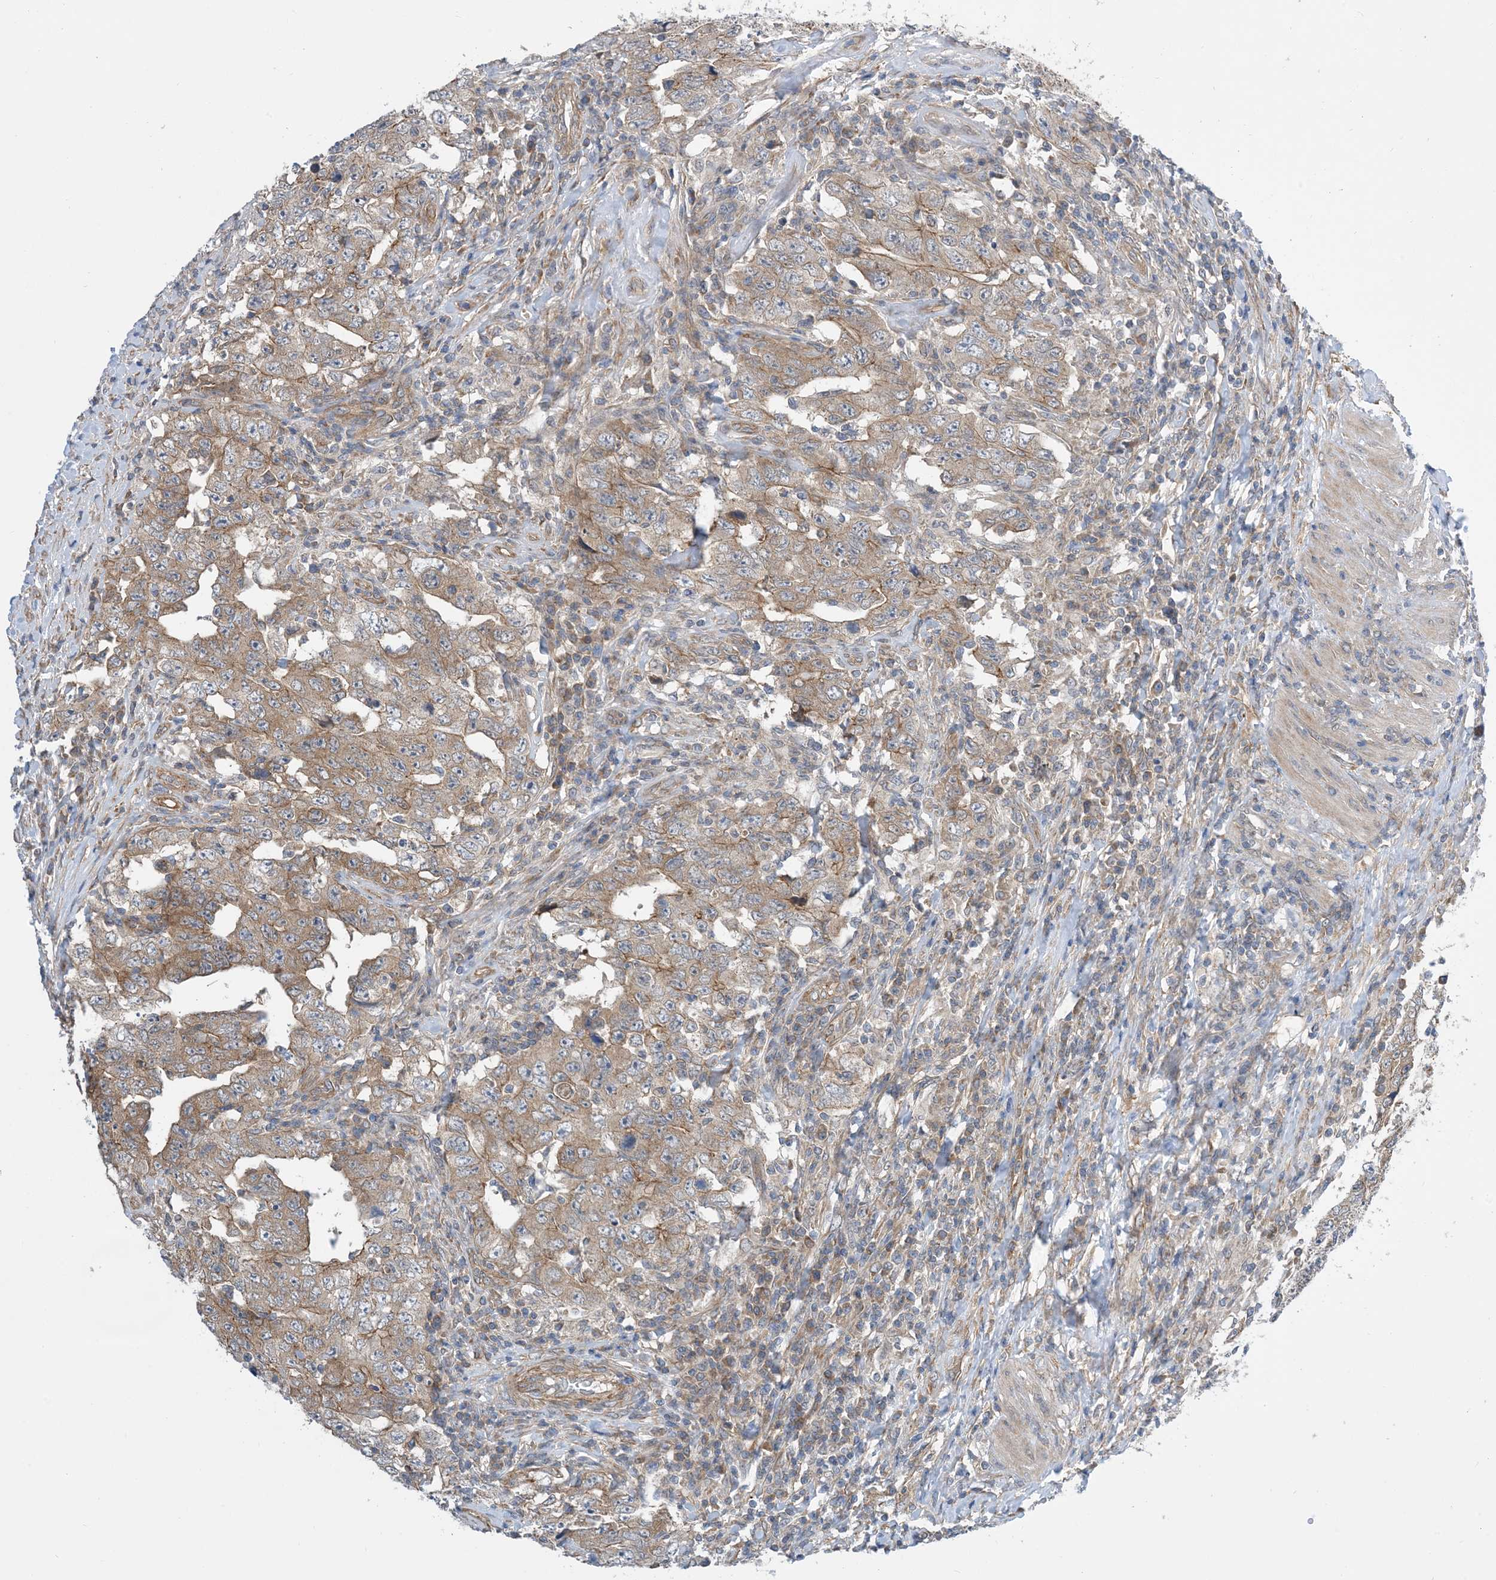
{"staining": {"intensity": "moderate", "quantity": ">75%", "location": "cytoplasmic/membranous"}, "tissue": "testis cancer", "cell_type": "Tumor cells", "image_type": "cancer", "snomed": [{"axis": "morphology", "description": "Carcinoma, Embryonal, NOS"}, {"axis": "topography", "description": "Testis"}], "caption": "Immunohistochemistry of testis embryonal carcinoma displays medium levels of moderate cytoplasmic/membranous positivity in about >75% of tumor cells. Immunohistochemistry (ihc) stains the protein of interest in brown and the nuclei are stained blue.", "gene": "EHBP1", "patient": {"sex": "male", "age": 26}}